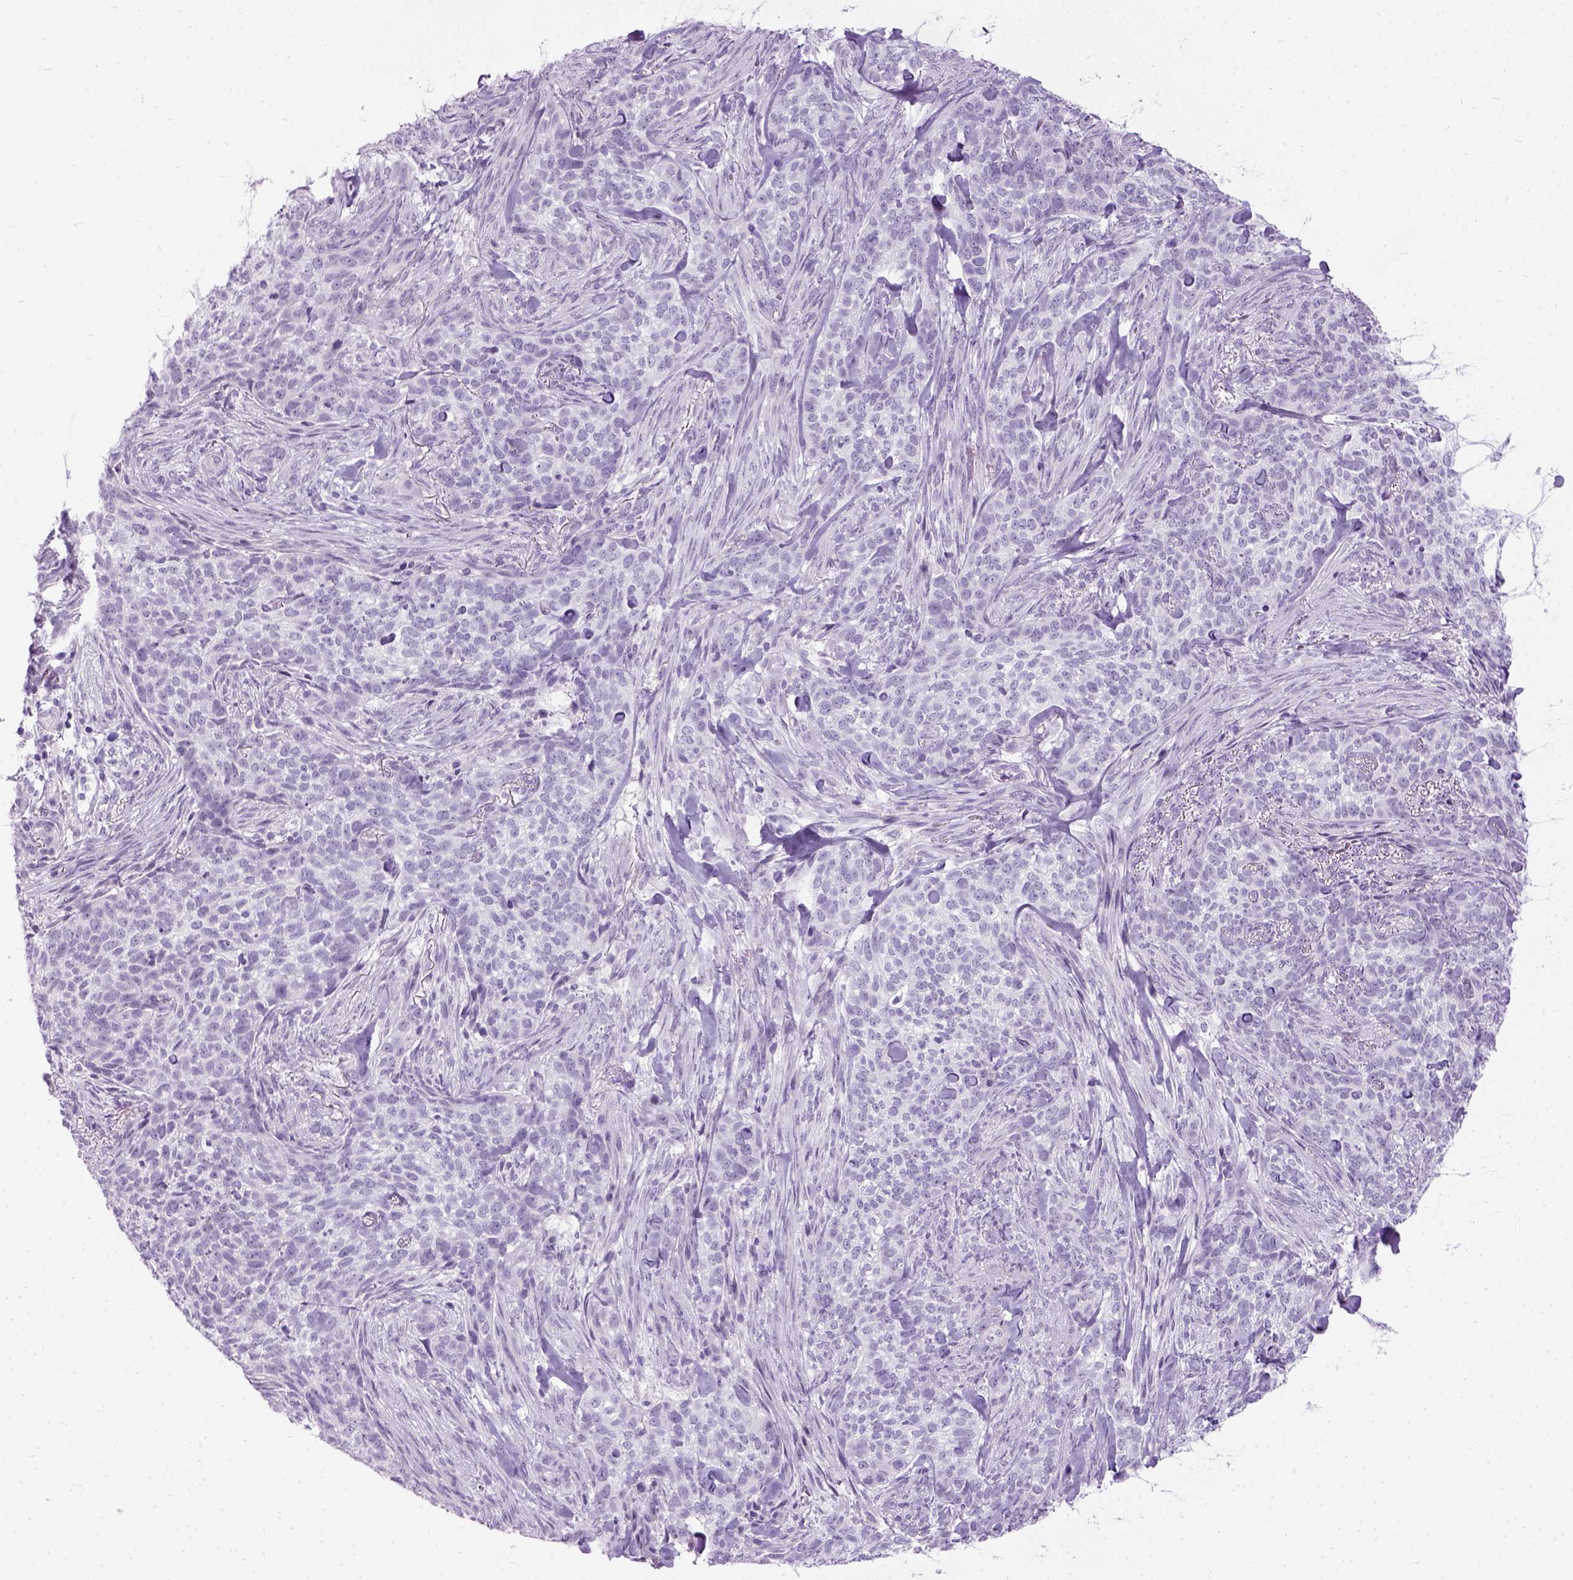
{"staining": {"intensity": "negative", "quantity": "none", "location": "none"}, "tissue": "skin cancer", "cell_type": "Tumor cells", "image_type": "cancer", "snomed": [{"axis": "morphology", "description": "Basal cell carcinoma"}, {"axis": "topography", "description": "Skin"}], "caption": "Image shows no protein staining in tumor cells of basal cell carcinoma (skin) tissue.", "gene": "AXDND1", "patient": {"sex": "female", "age": 69}}